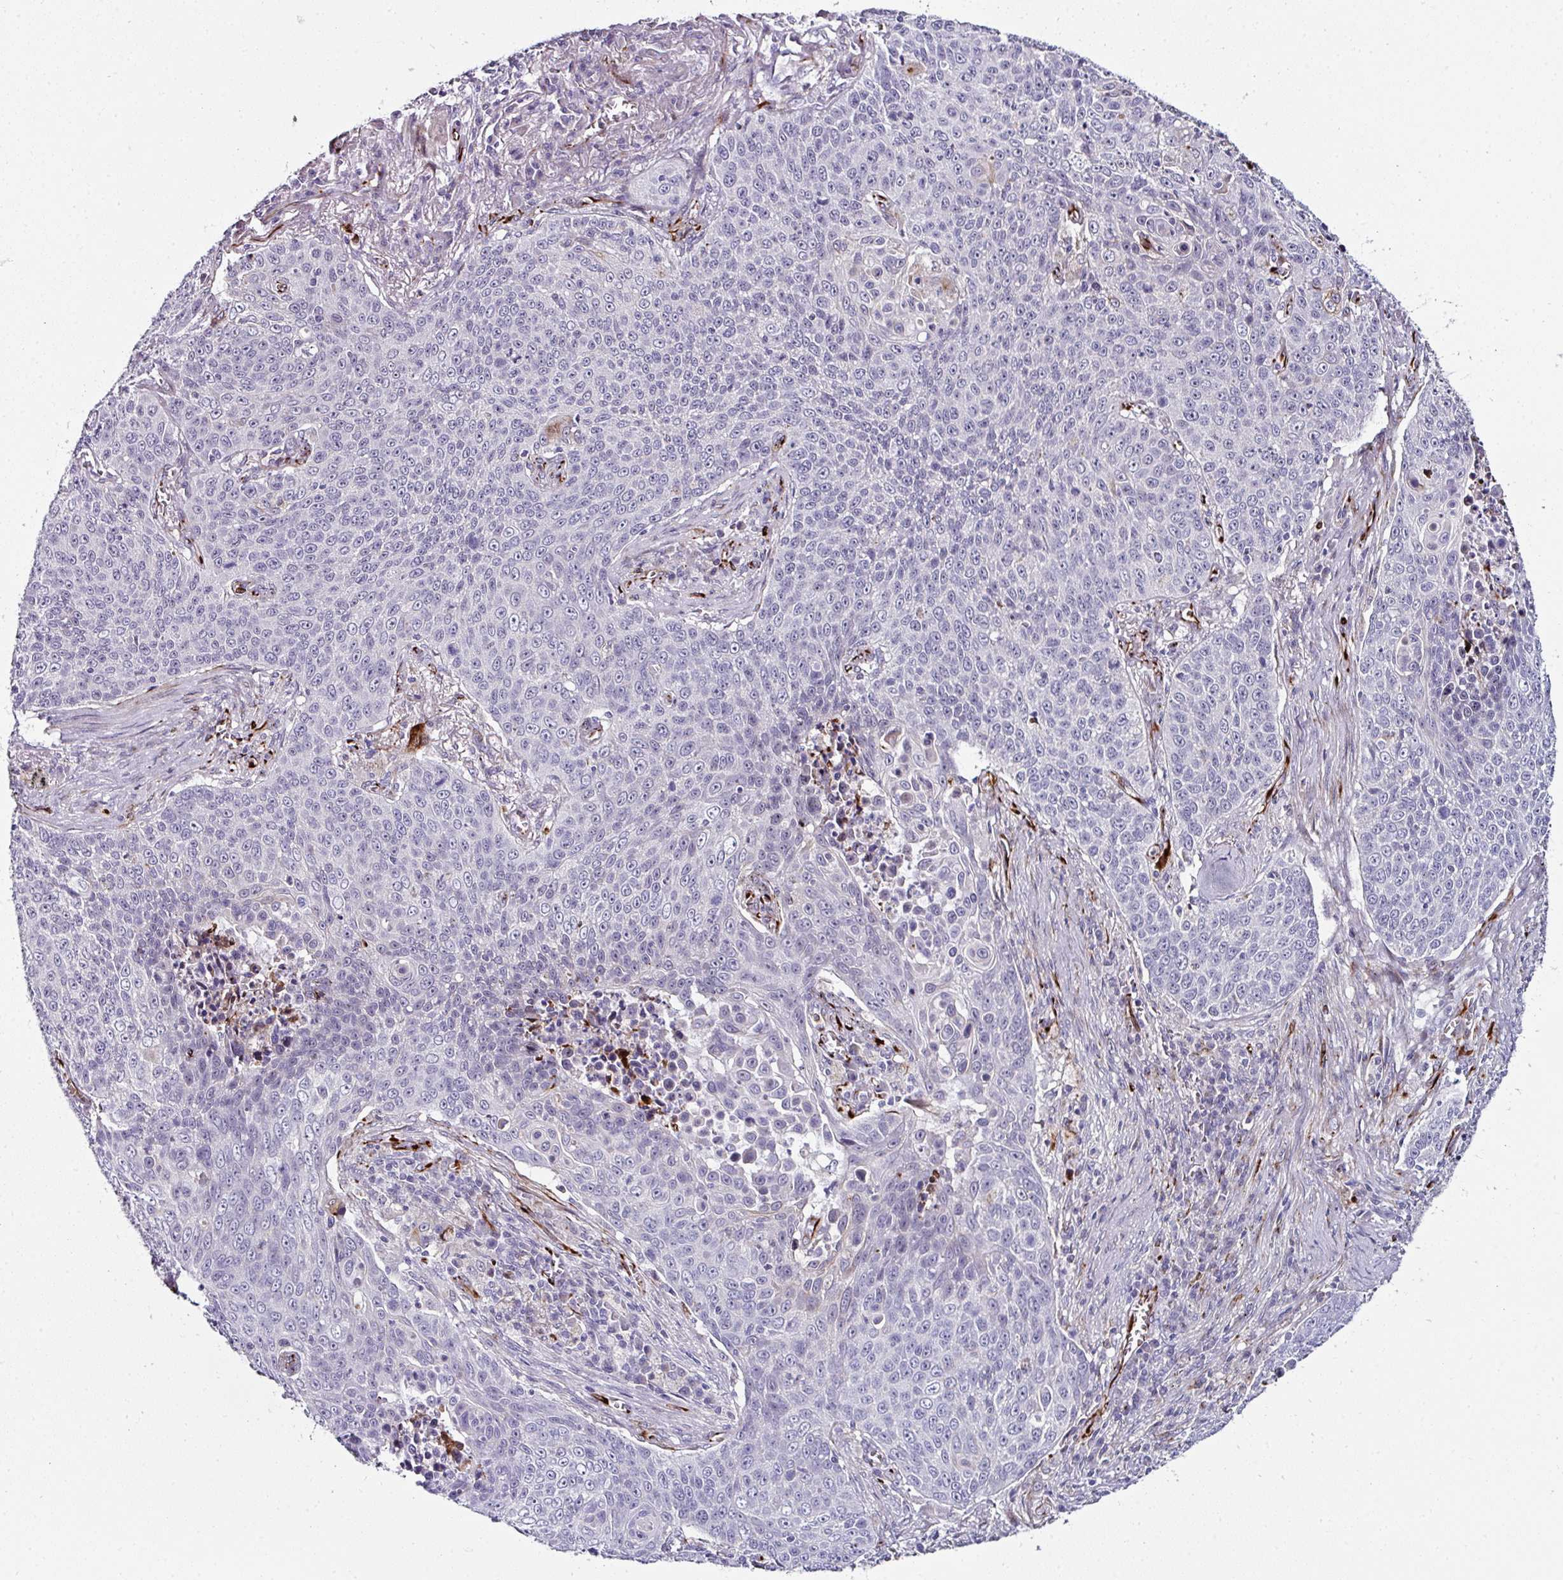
{"staining": {"intensity": "moderate", "quantity": "<25%", "location": "cytoplasmic/membranous"}, "tissue": "lung cancer", "cell_type": "Tumor cells", "image_type": "cancer", "snomed": [{"axis": "morphology", "description": "Squamous cell carcinoma, NOS"}, {"axis": "topography", "description": "Lung"}], "caption": "Immunohistochemistry (IHC) micrograph of human lung cancer stained for a protein (brown), which demonstrates low levels of moderate cytoplasmic/membranous positivity in about <25% of tumor cells.", "gene": "TMPRSS9", "patient": {"sex": "male", "age": 78}}